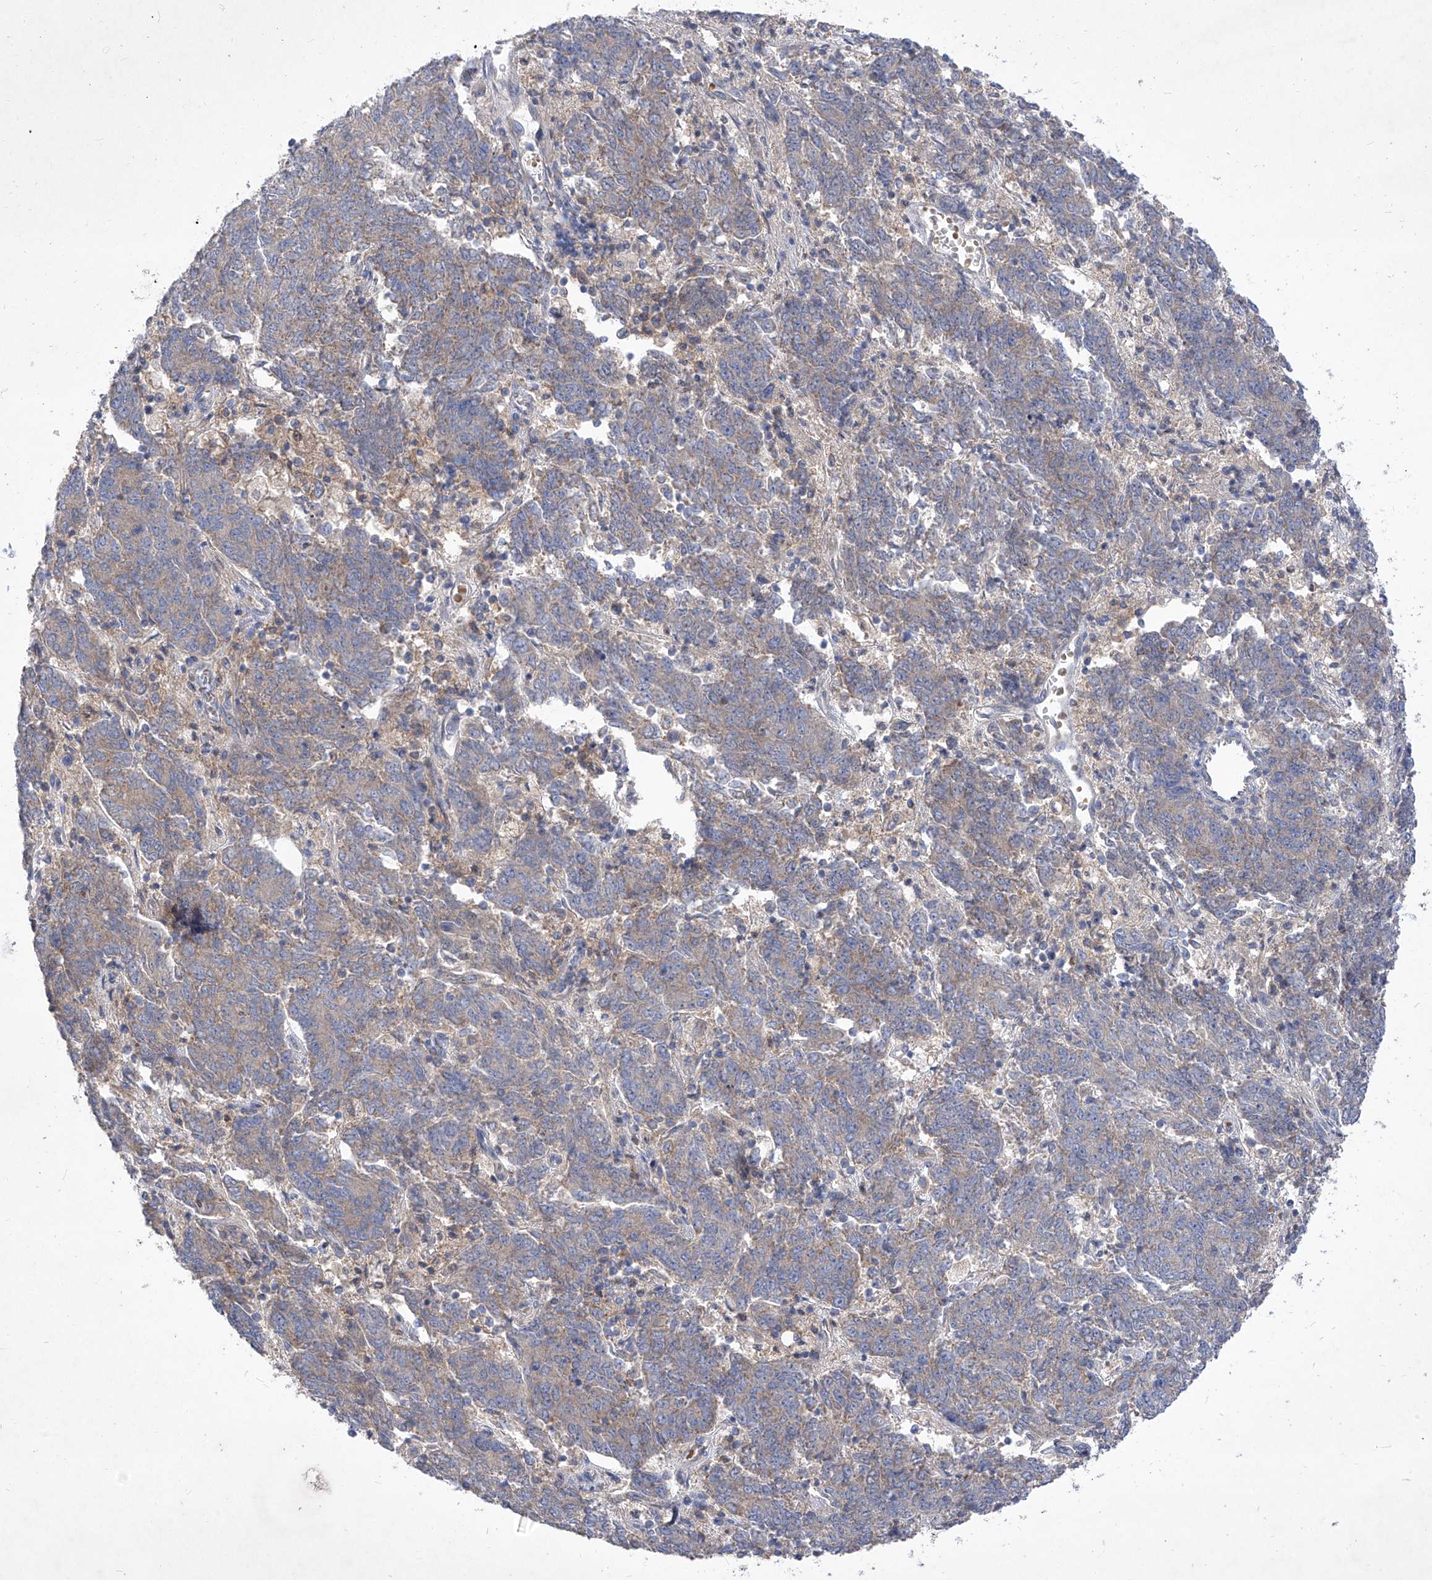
{"staining": {"intensity": "negative", "quantity": "none", "location": "none"}, "tissue": "endometrial cancer", "cell_type": "Tumor cells", "image_type": "cancer", "snomed": [{"axis": "morphology", "description": "Adenocarcinoma, NOS"}, {"axis": "topography", "description": "Endometrium"}], "caption": "The IHC histopathology image has no significant positivity in tumor cells of endometrial cancer tissue.", "gene": "COQ3", "patient": {"sex": "female", "age": 80}}